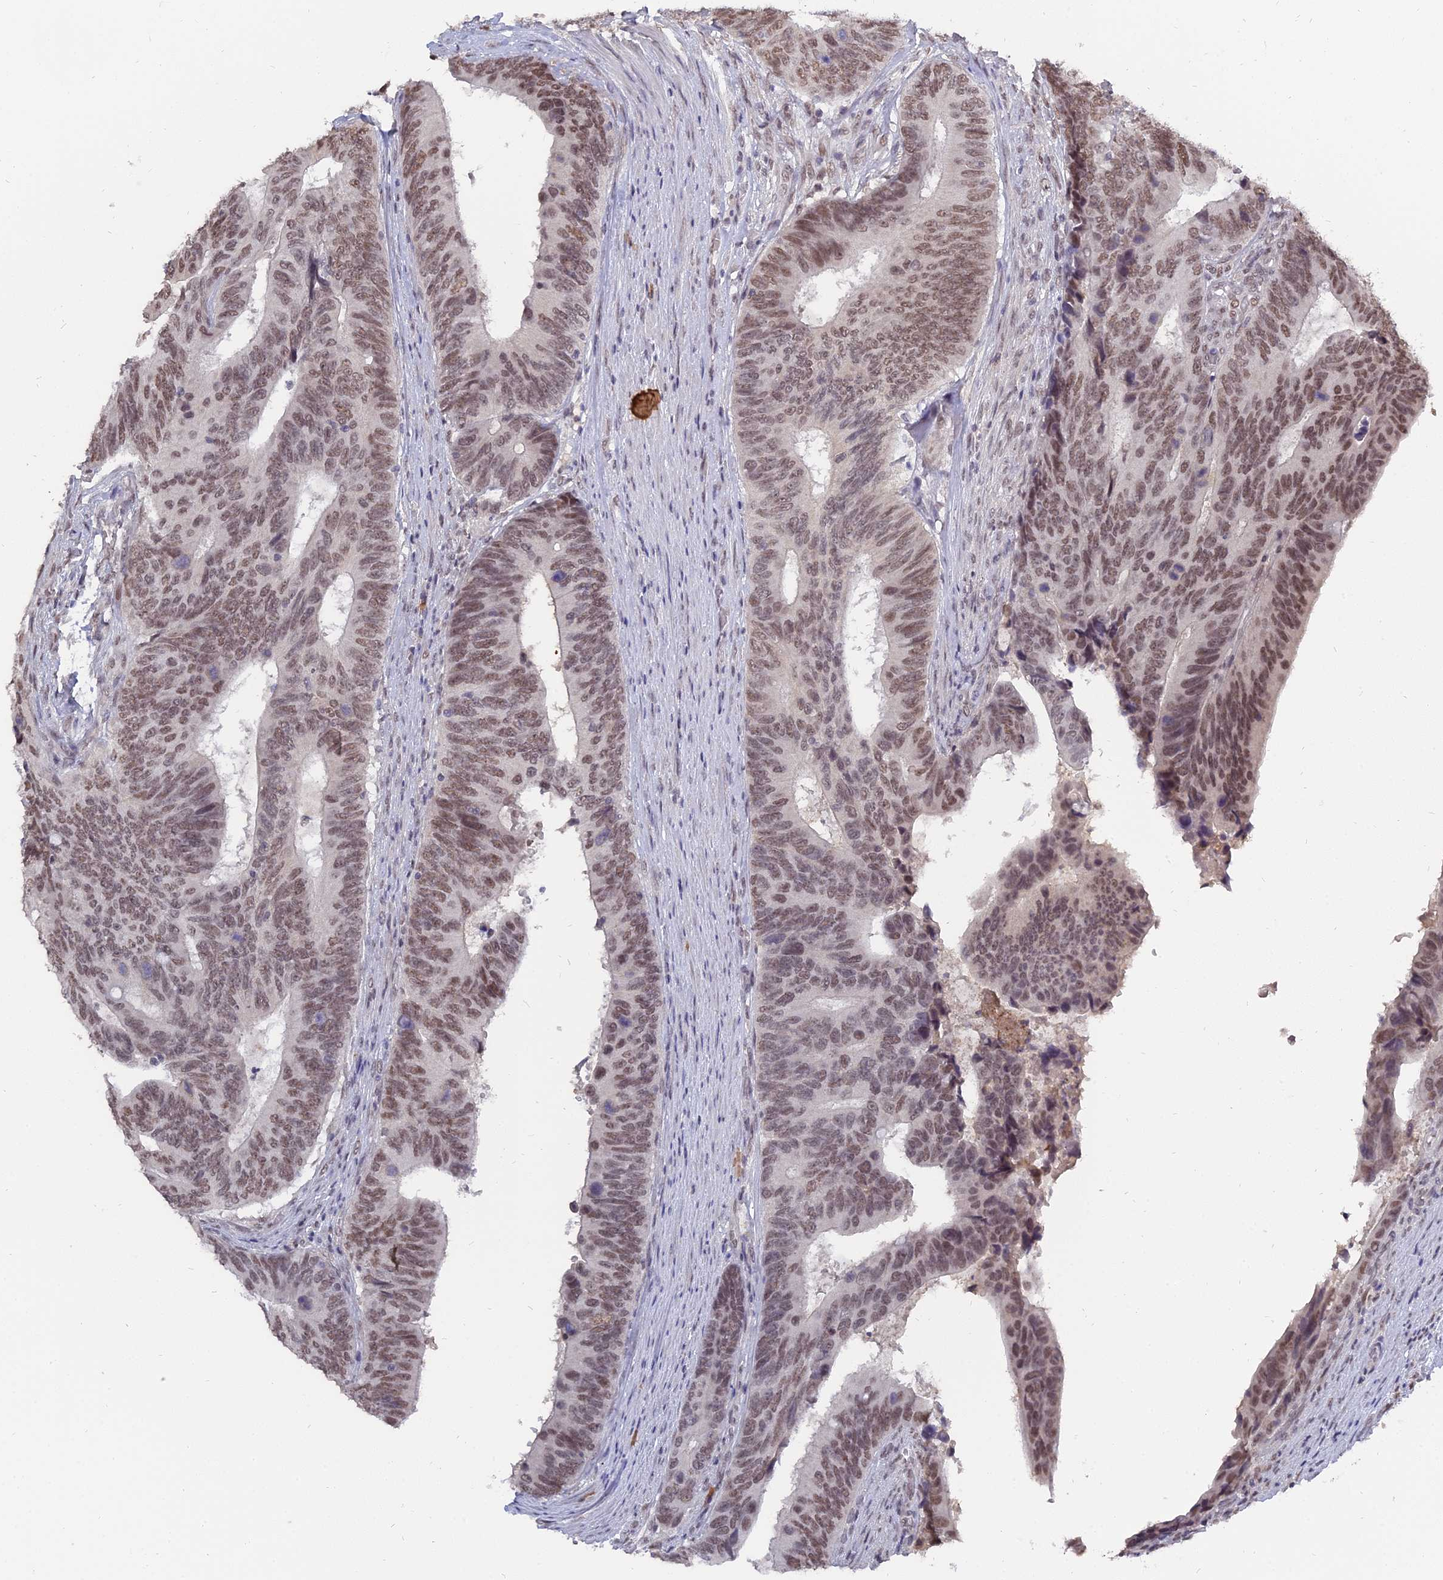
{"staining": {"intensity": "moderate", "quantity": ">75%", "location": "nuclear"}, "tissue": "colorectal cancer", "cell_type": "Tumor cells", "image_type": "cancer", "snomed": [{"axis": "morphology", "description": "Adenocarcinoma, NOS"}, {"axis": "topography", "description": "Colon"}], "caption": "An immunohistochemistry (IHC) photomicrograph of tumor tissue is shown. Protein staining in brown shows moderate nuclear positivity in colorectal adenocarcinoma within tumor cells.", "gene": "NR1H3", "patient": {"sex": "male", "age": 87}}